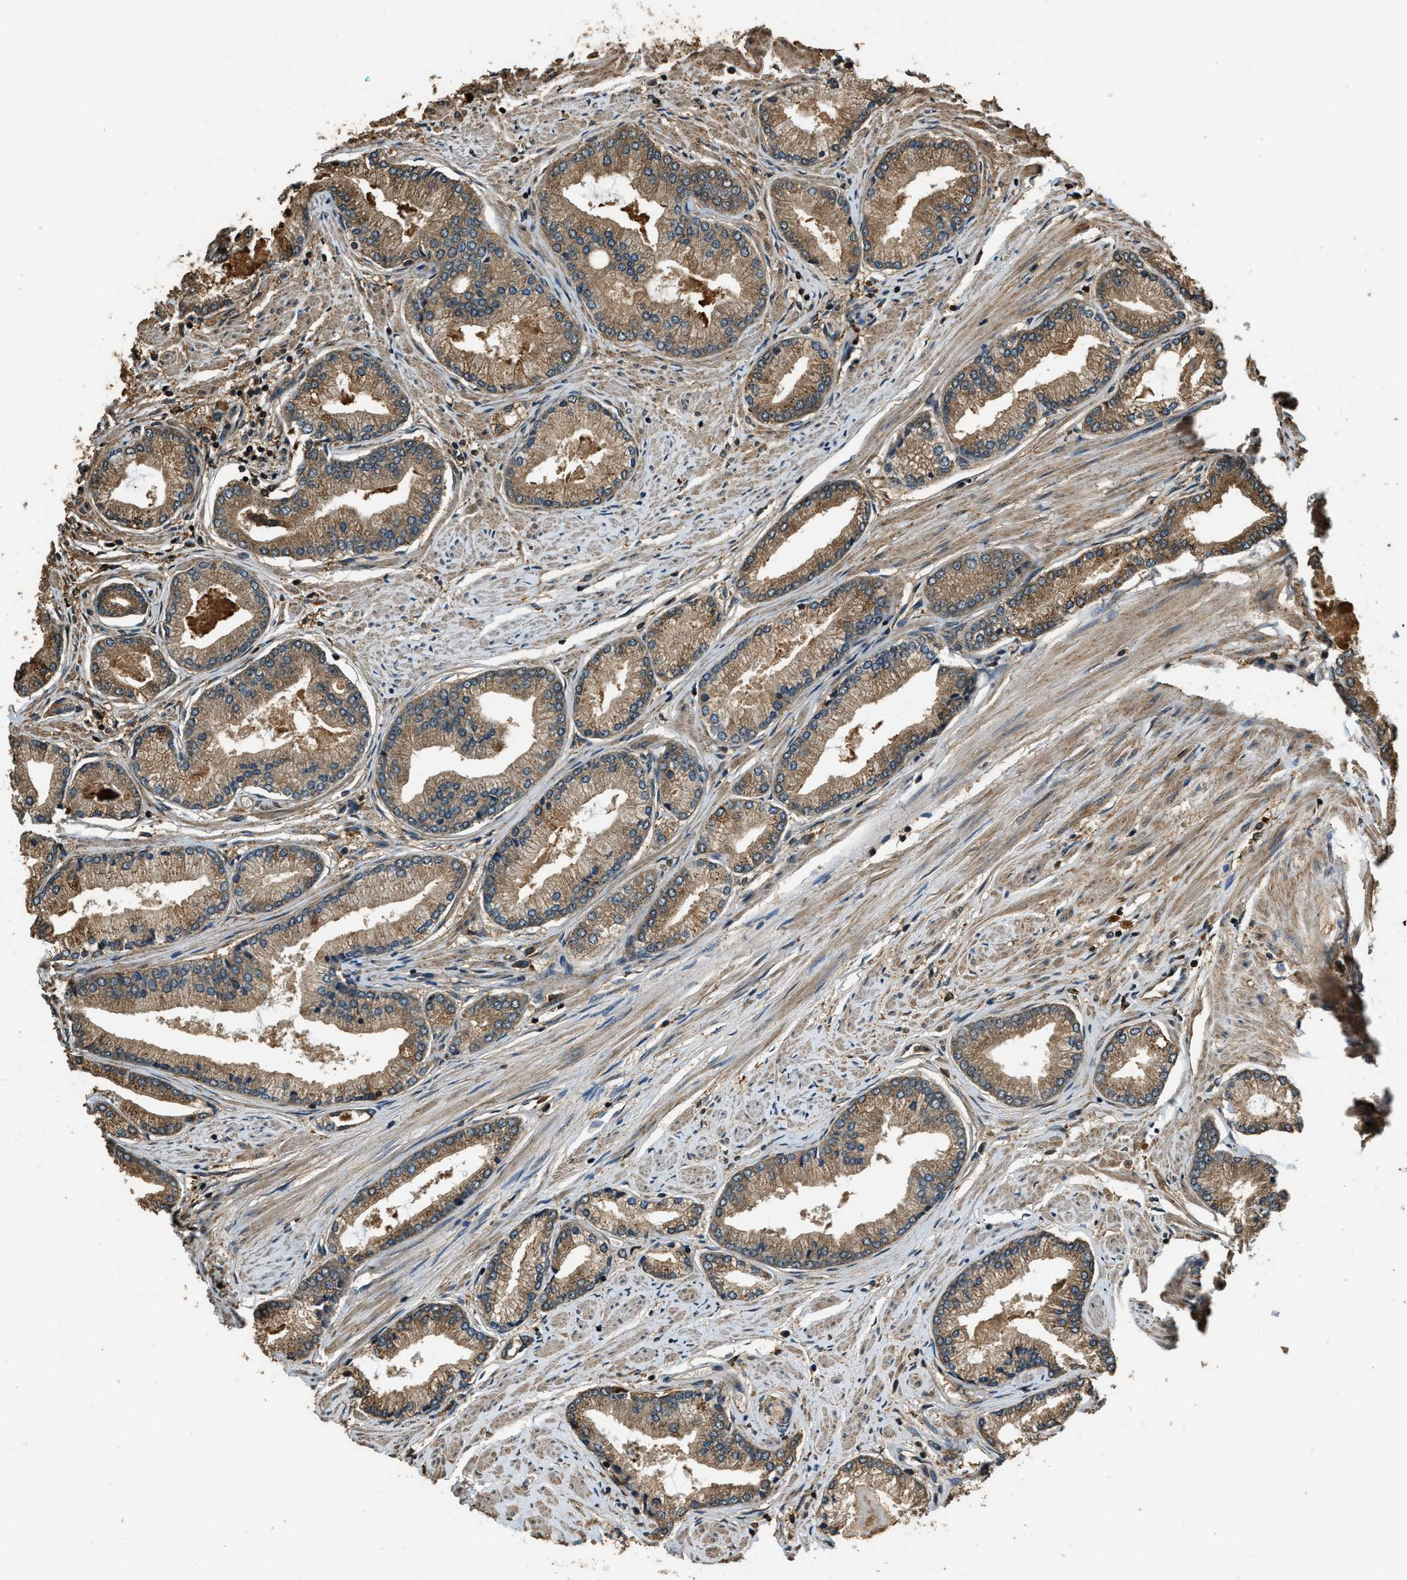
{"staining": {"intensity": "moderate", "quantity": ">75%", "location": "cytoplasmic/membranous"}, "tissue": "prostate cancer", "cell_type": "Tumor cells", "image_type": "cancer", "snomed": [{"axis": "morphology", "description": "Adenocarcinoma, High grade"}, {"axis": "topography", "description": "Prostate"}], "caption": "DAB (3,3'-diaminobenzidine) immunohistochemical staining of prostate adenocarcinoma (high-grade) demonstrates moderate cytoplasmic/membranous protein positivity in about >75% of tumor cells.", "gene": "RAP2A", "patient": {"sex": "male", "age": 61}}